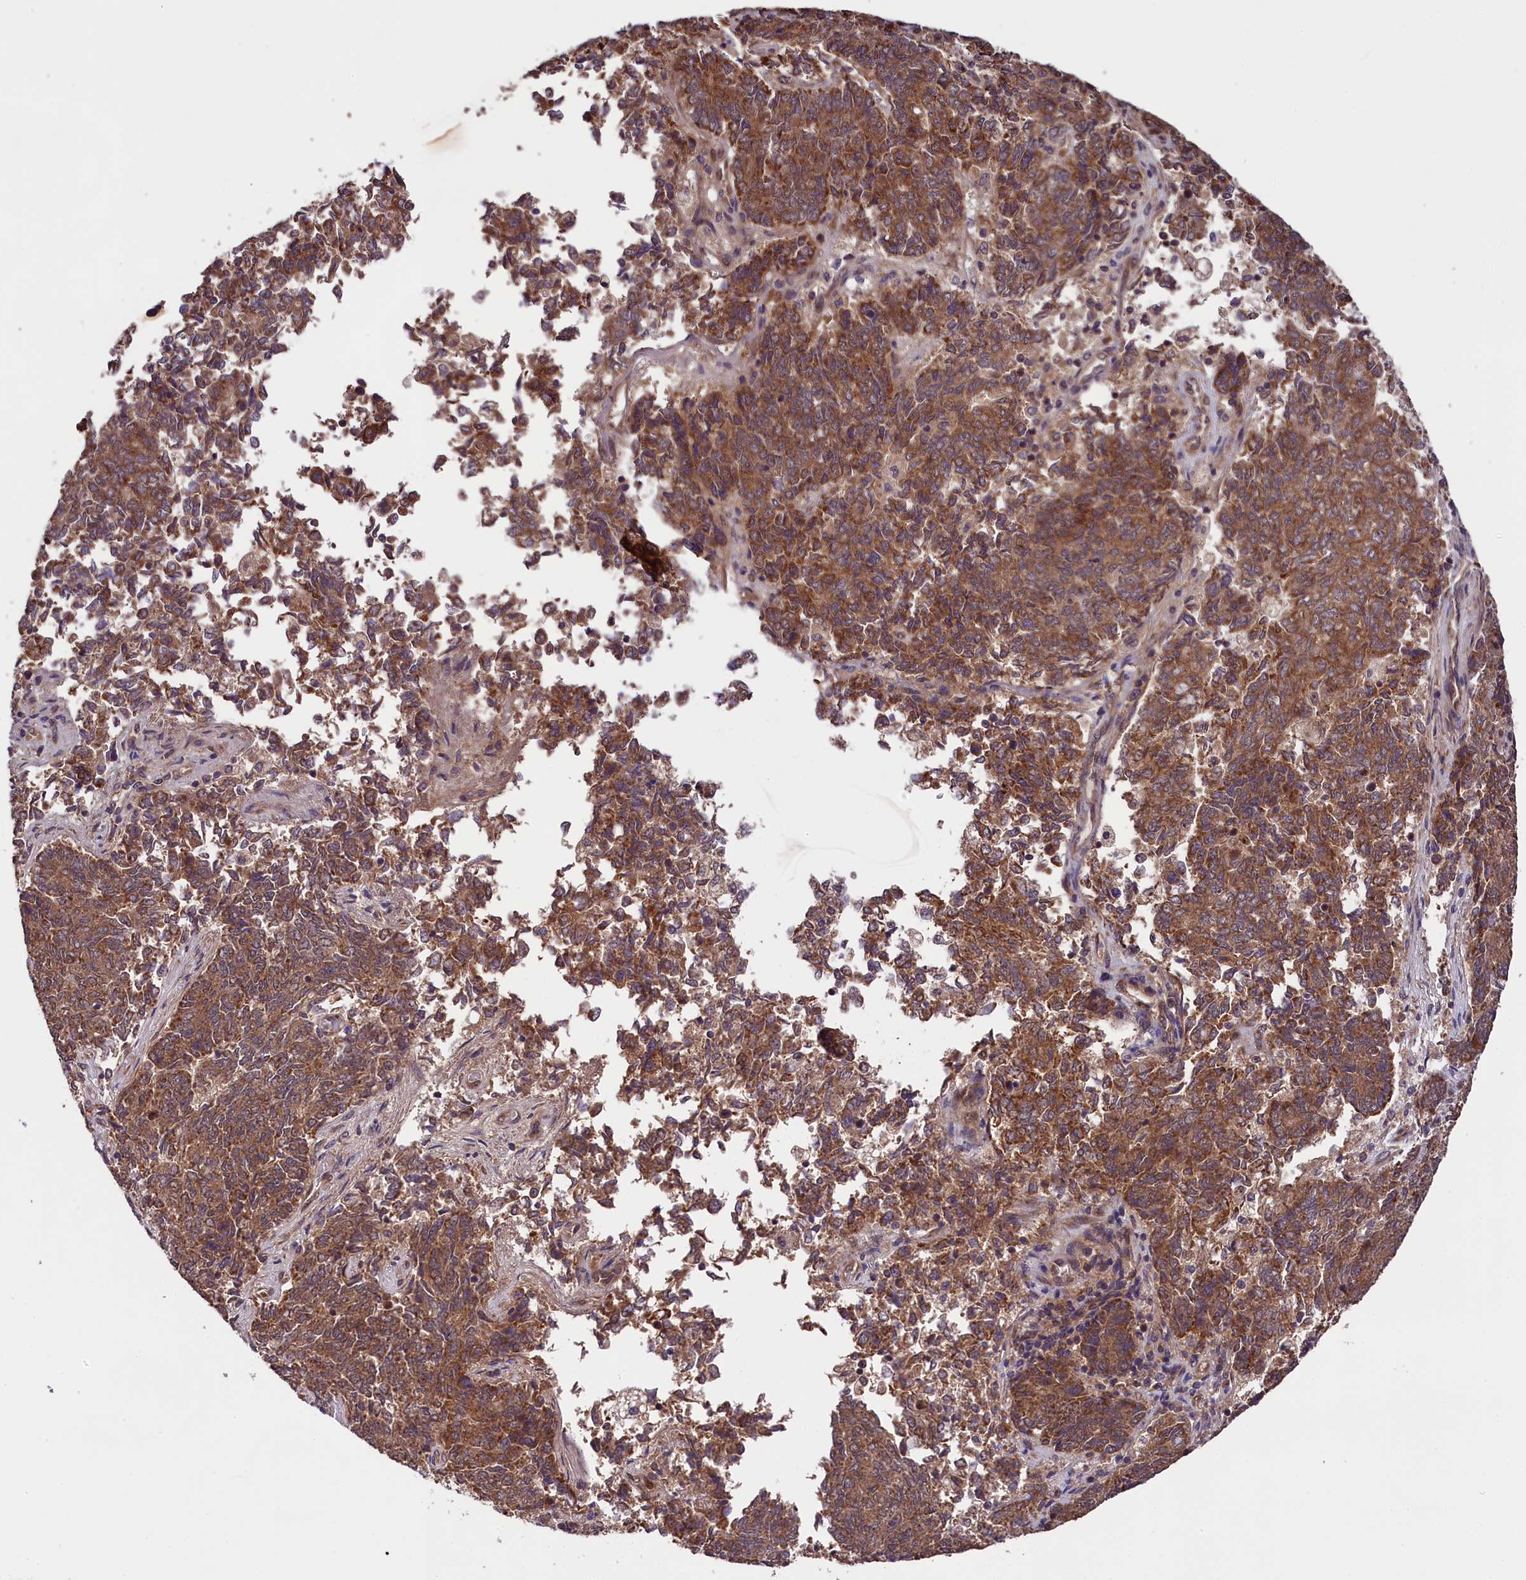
{"staining": {"intensity": "moderate", "quantity": ">75%", "location": "cytoplasmic/membranous"}, "tissue": "endometrial cancer", "cell_type": "Tumor cells", "image_type": "cancer", "snomed": [{"axis": "morphology", "description": "Adenocarcinoma, NOS"}, {"axis": "topography", "description": "Endometrium"}], "caption": "IHC of endometrial cancer demonstrates medium levels of moderate cytoplasmic/membranous positivity in approximately >75% of tumor cells. The protein of interest is shown in brown color, while the nuclei are stained blue.", "gene": "DOHH", "patient": {"sex": "female", "age": 80}}